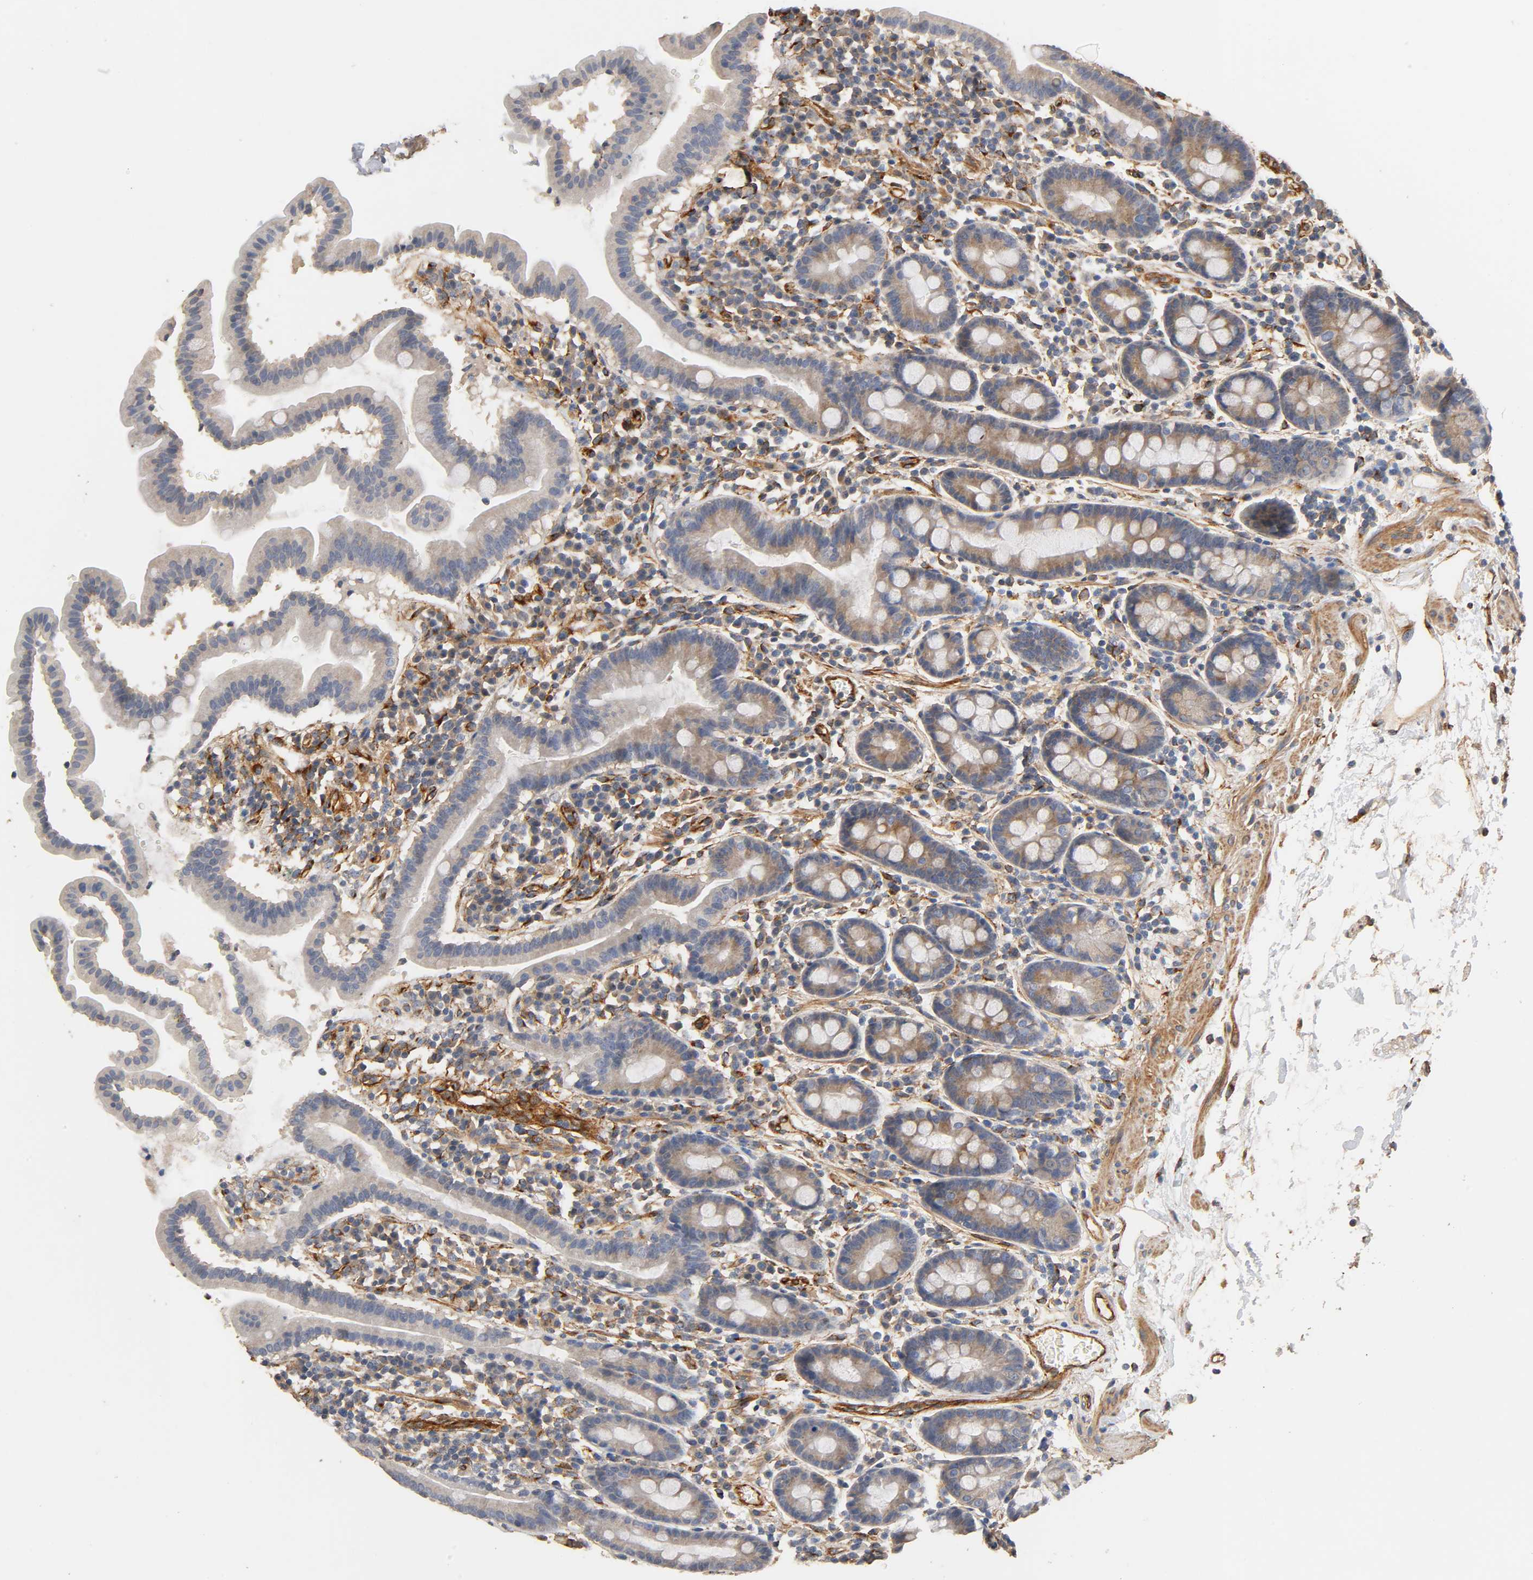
{"staining": {"intensity": "weak", "quantity": "<25%", "location": "cytoplasmic/membranous"}, "tissue": "duodenum", "cell_type": "Glandular cells", "image_type": "normal", "snomed": [{"axis": "morphology", "description": "Normal tissue, NOS"}, {"axis": "topography", "description": "Duodenum"}], "caption": "This is a histopathology image of immunohistochemistry staining of unremarkable duodenum, which shows no staining in glandular cells.", "gene": "IFITM2", "patient": {"sex": "male", "age": 50}}